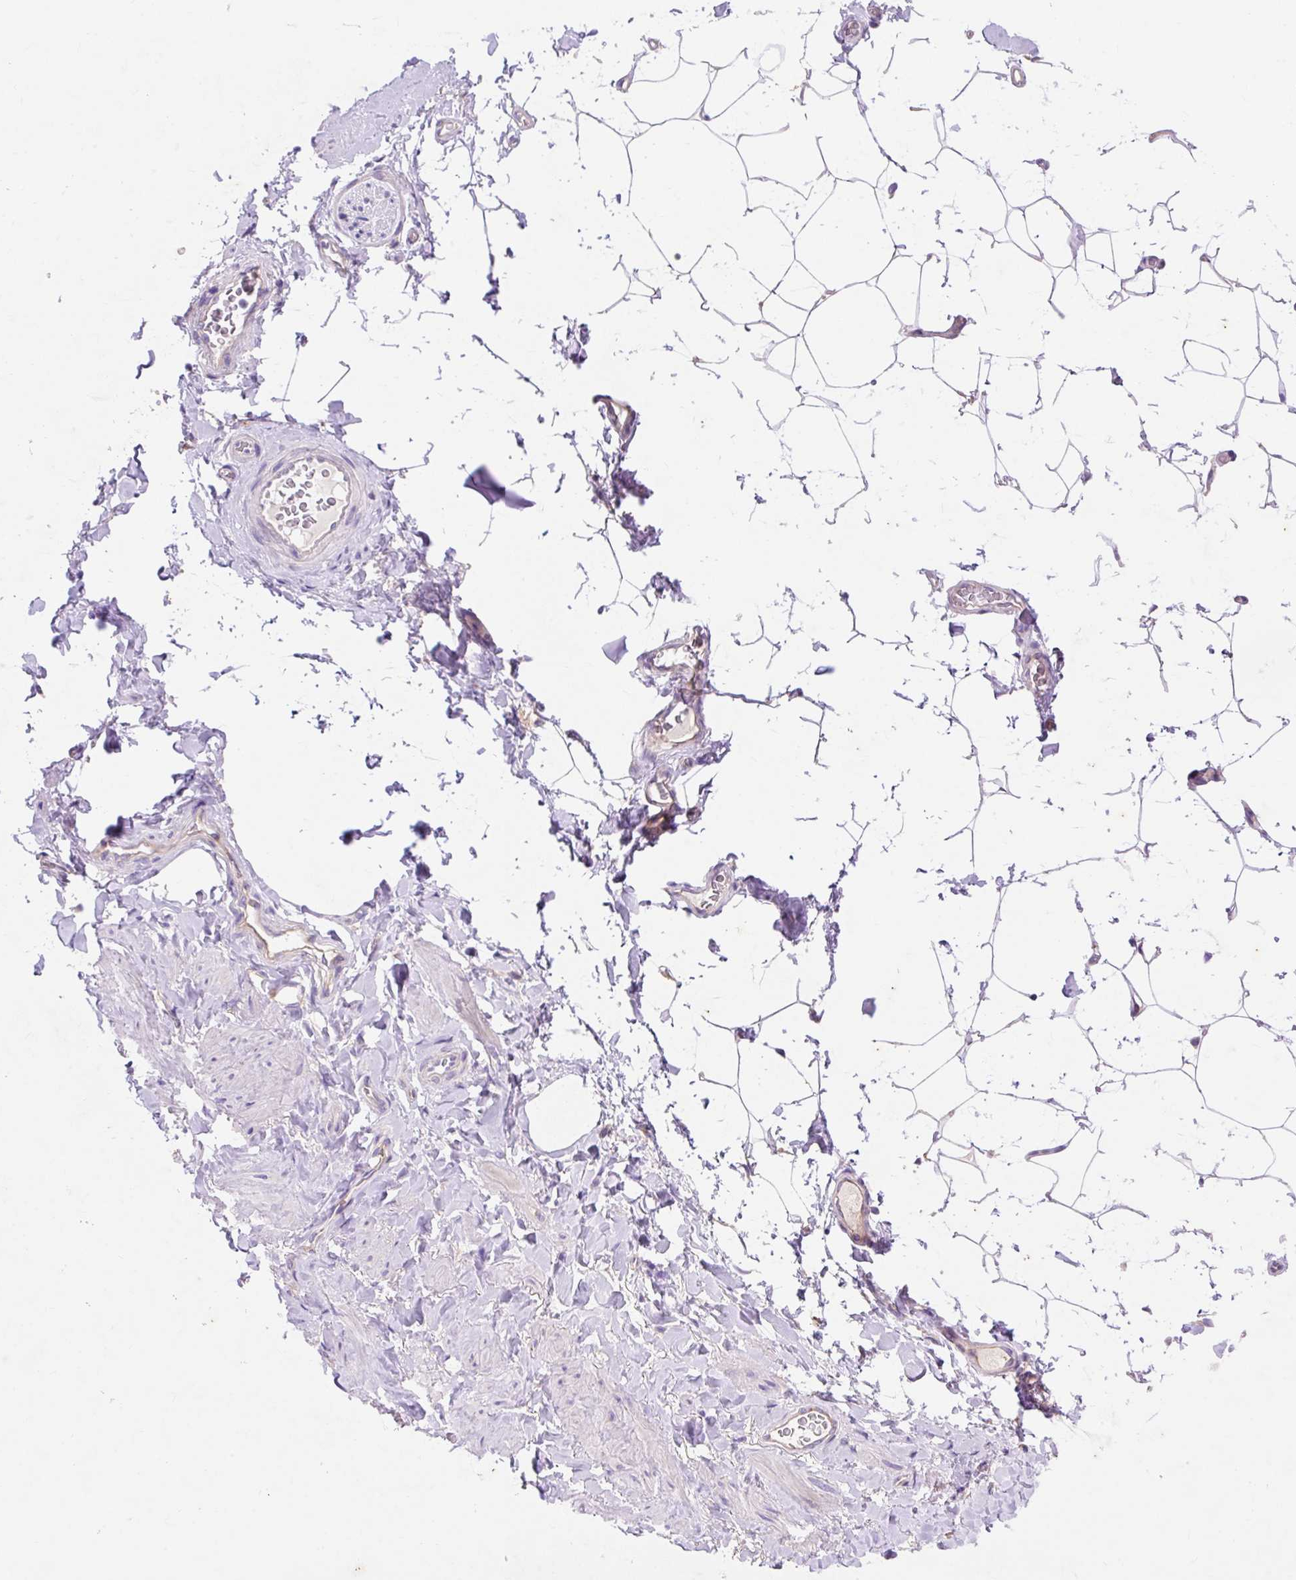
{"staining": {"intensity": "negative", "quantity": "none", "location": "none"}, "tissue": "adipose tissue", "cell_type": "Adipocytes", "image_type": "normal", "snomed": [{"axis": "morphology", "description": "Normal tissue, NOS"}, {"axis": "topography", "description": "Vascular tissue"}, {"axis": "topography", "description": "Peripheral nerve tissue"}], "caption": "Micrograph shows no protein expression in adipocytes of normal adipose tissue. (Brightfield microscopy of DAB immunohistochemistry (IHC) at high magnification).", "gene": "OR4K15", "patient": {"sex": "male", "age": 41}}